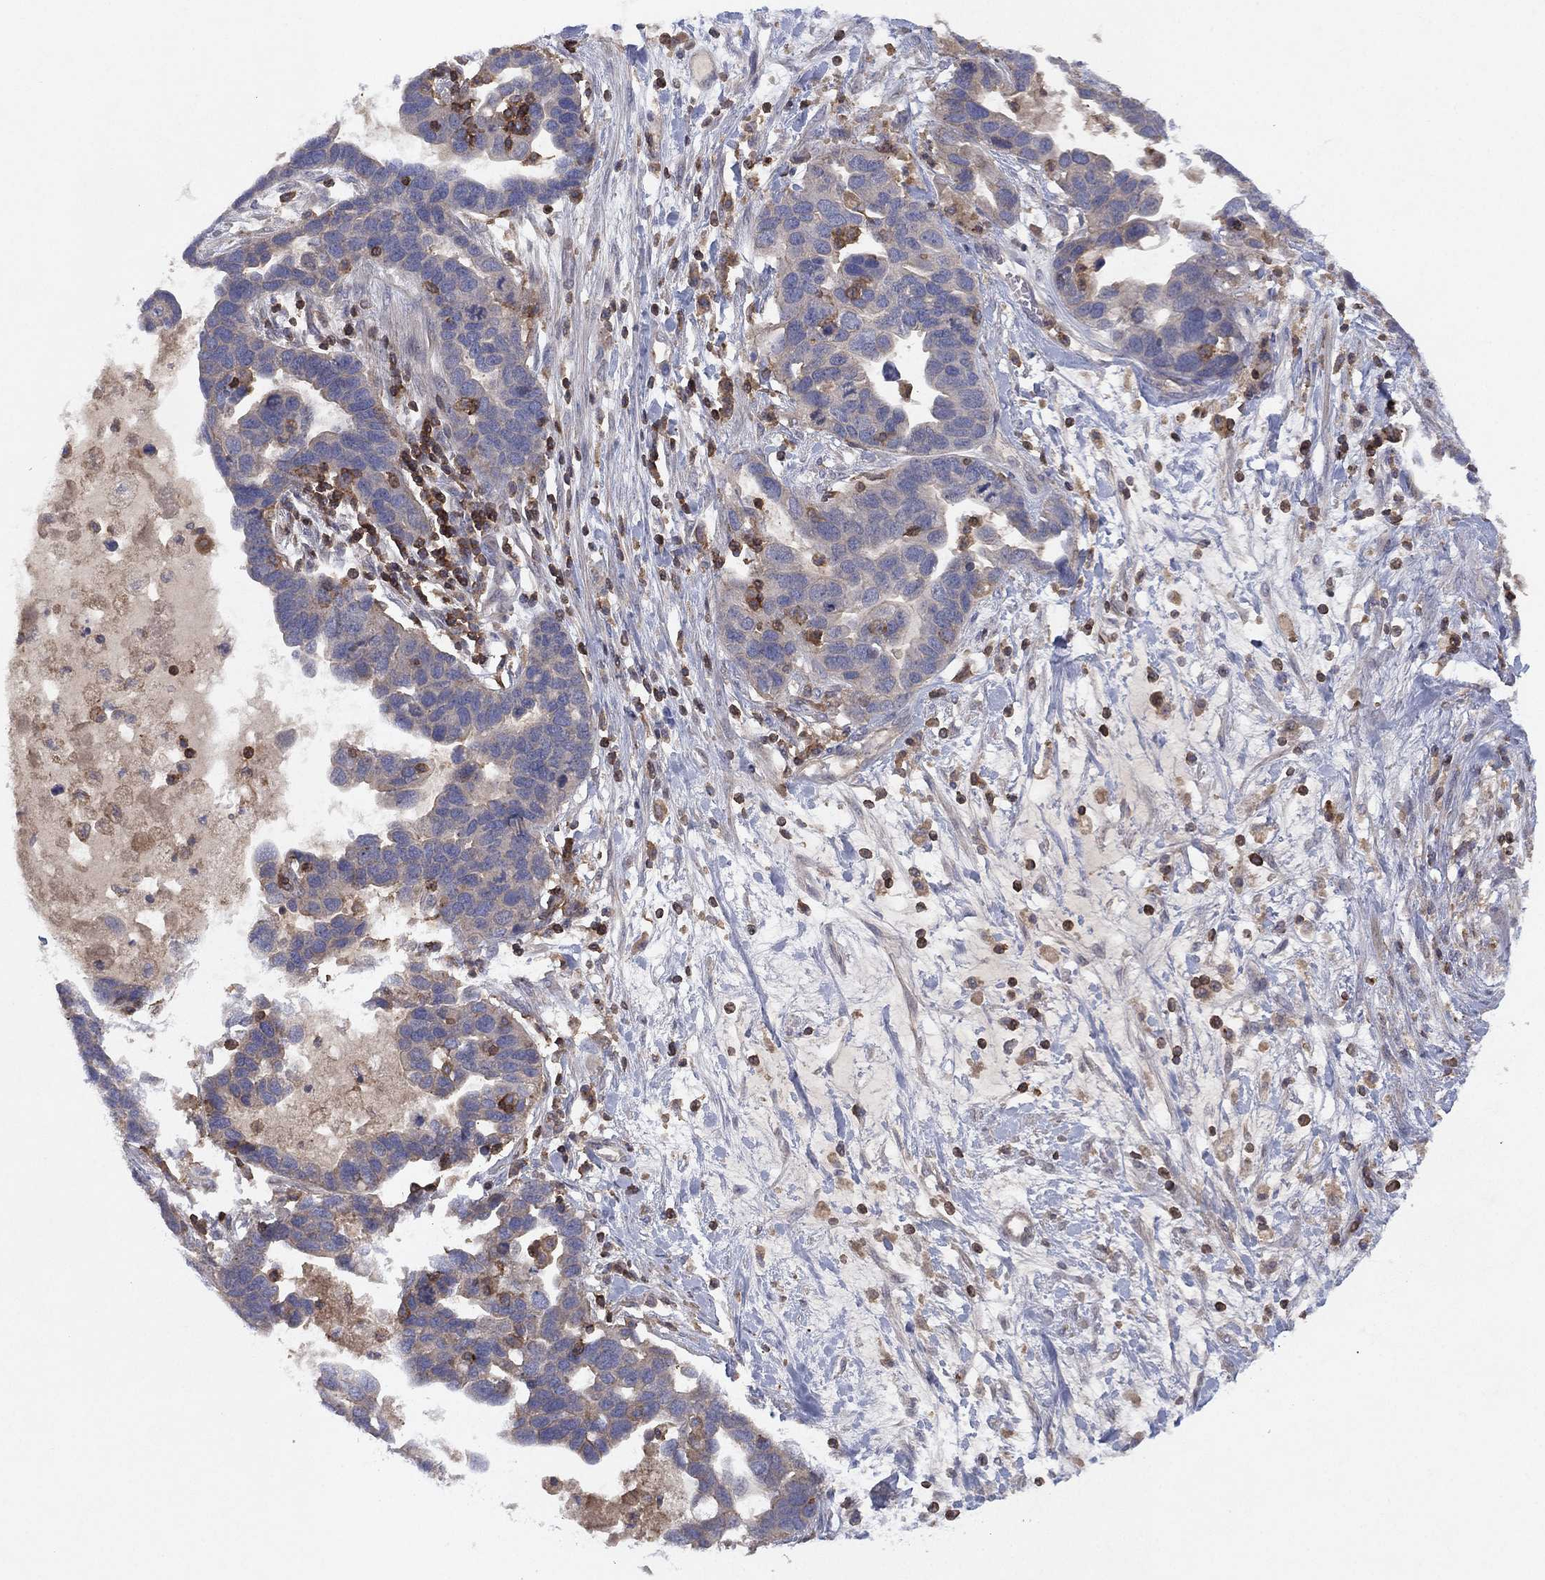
{"staining": {"intensity": "negative", "quantity": "none", "location": "none"}, "tissue": "ovarian cancer", "cell_type": "Tumor cells", "image_type": "cancer", "snomed": [{"axis": "morphology", "description": "Cystadenocarcinoma, serous, NOS"}, {"axis": "topography", "description": "Ovary"}], "caption": "Ovarian cancer (serous cystadenocarcinoma) was stained to show a protein in brown. There is no significant staining in tumor cells.", "gene": "DOCK8", "patient": {"sex": "female", "age": 54}}